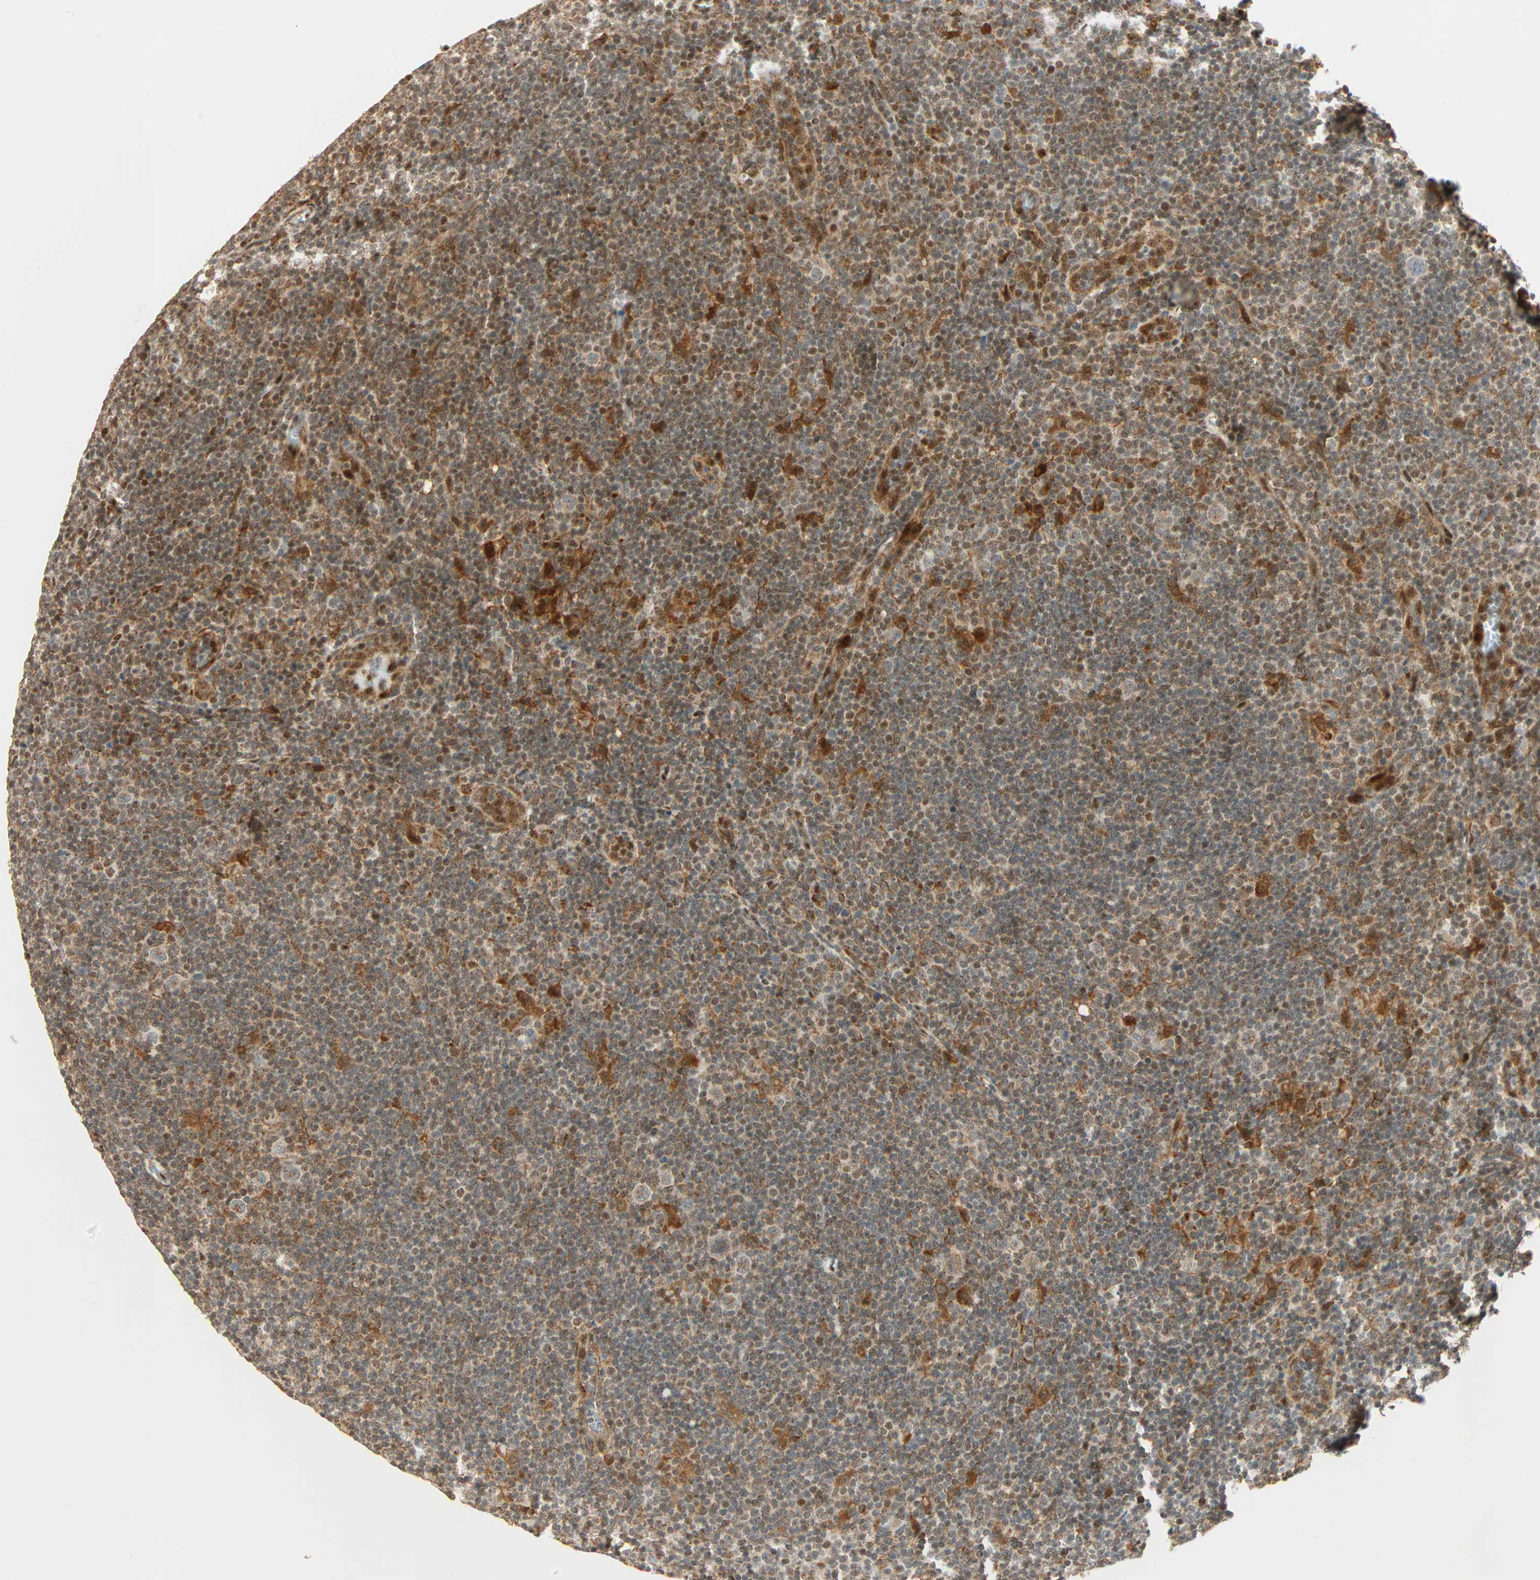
{"staining": {"intensity": "weak", "quantity": ">75%", "location": "cytoplasmic/membranous"}, "tissue": "lymphoma", "cell_type": "Tumor cells", "image_type": "cancer", "snomed": [{"axis": "morphology", "description": "Hodgkin's disease, NOS"}, {"axis": "topography", "description": "Lymph node"}], "caption": "Tumor cells display low levels of weak cytoplasmic/membranous expression in about >75% of cells in lymphoma.", "gene": "PNPLA6", "patient": {"sex": "female", "age": 57}}